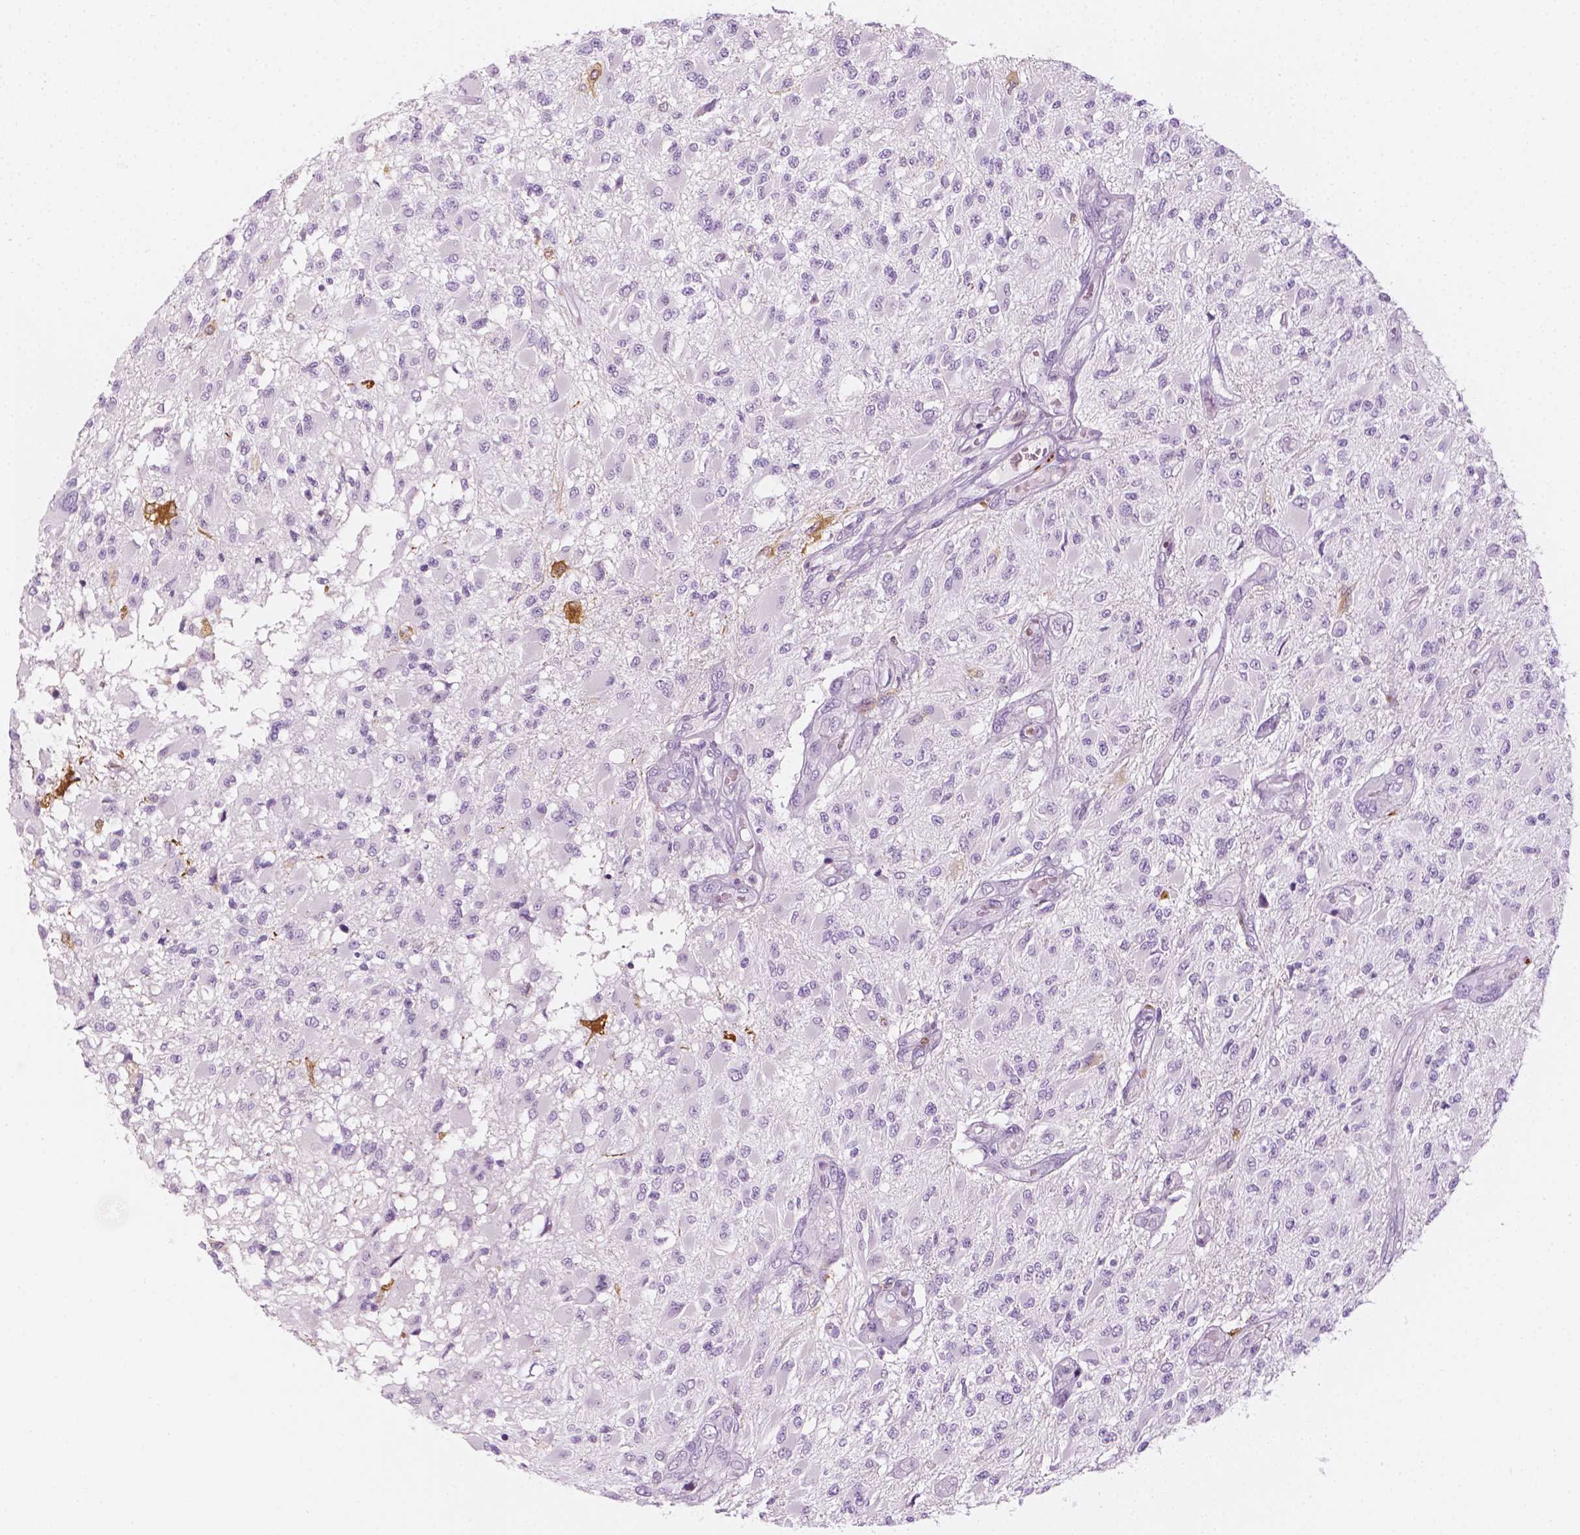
{"staining": {"intensity": "negative", "quantity": "none", "location": "none"}, "tissue": "glioma", "cell_type": "Tumor cells", "image_type": "cancer", "snomed": [{"axis": "morphology", "description": "Glioma, malignant, High grade"}, {"axis": "topography", "description": "Brain"}], "caption": "This image is of malignant glioma (high-grade) stained with immunohistochemistry (IHC) to label a protein in brown with the nuclei are counter-stained blue. There is no expression in tumor cells.", "gene": "CES1", "patient": {"sex": "female", "age": 63}}